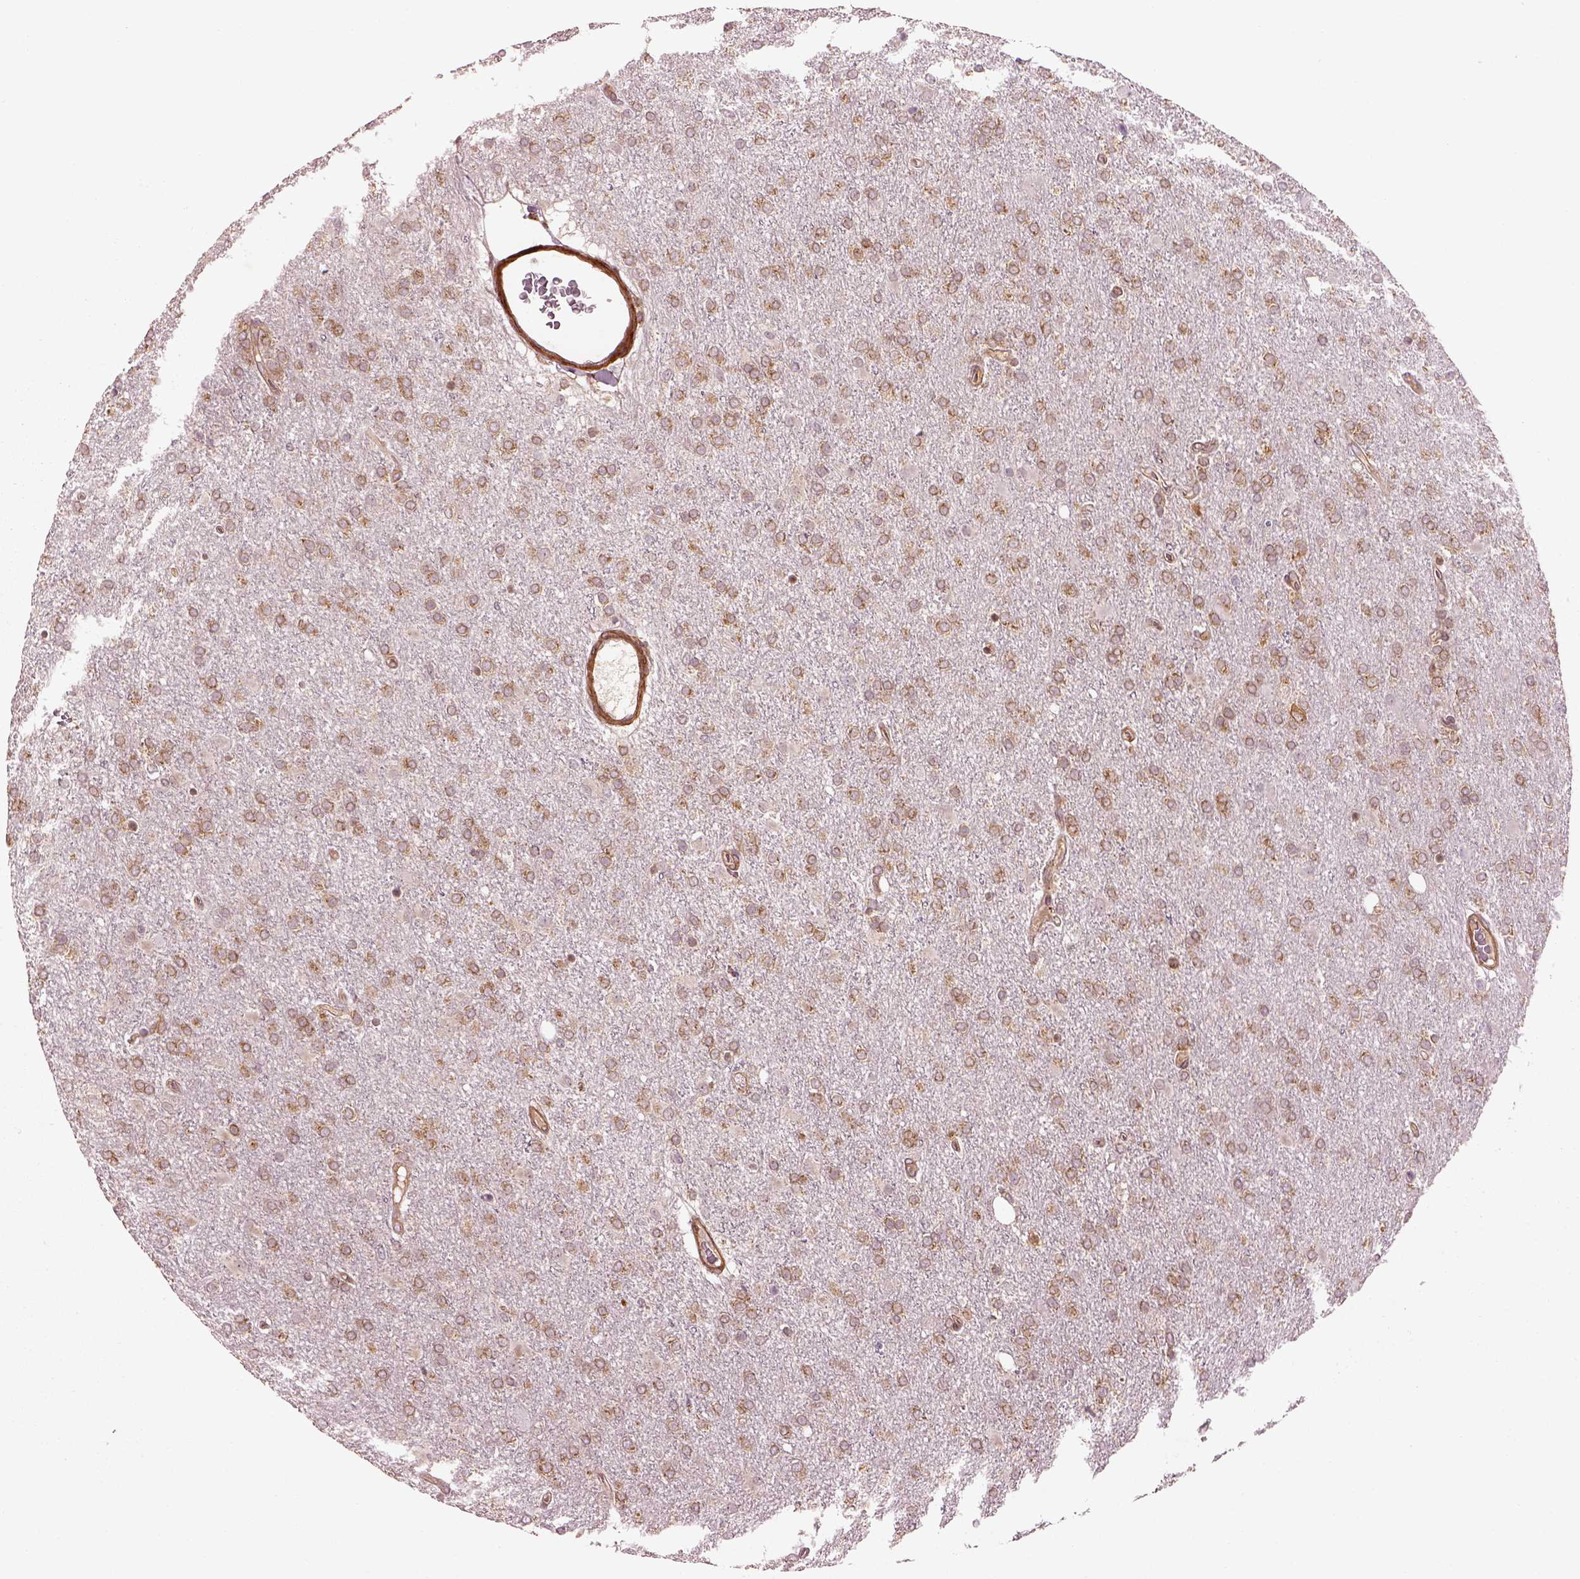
{"staining": {"intensity": "moderate", "quantity": "25%-75%", "location": "cytoplasmic/membranous"}, "tissue": "glioma", "cell_type": "Tumor cells", "image_type": "cancer", "snomed": [{"axis": "morphology", "description": "Glioma, malignant, High grade"}, {"axis": "topography", "description": "Cerebral cortex"}], "caption": "Moderate cytoplasmic/membranous positivity for a protein is appreciated in about 25%-75% of tumor cells of high-grade glioma (malignant) using immunohistochemistry (IHC).", "gene": "LSM14A", "patient": {"sex": "male", "age": 70}}